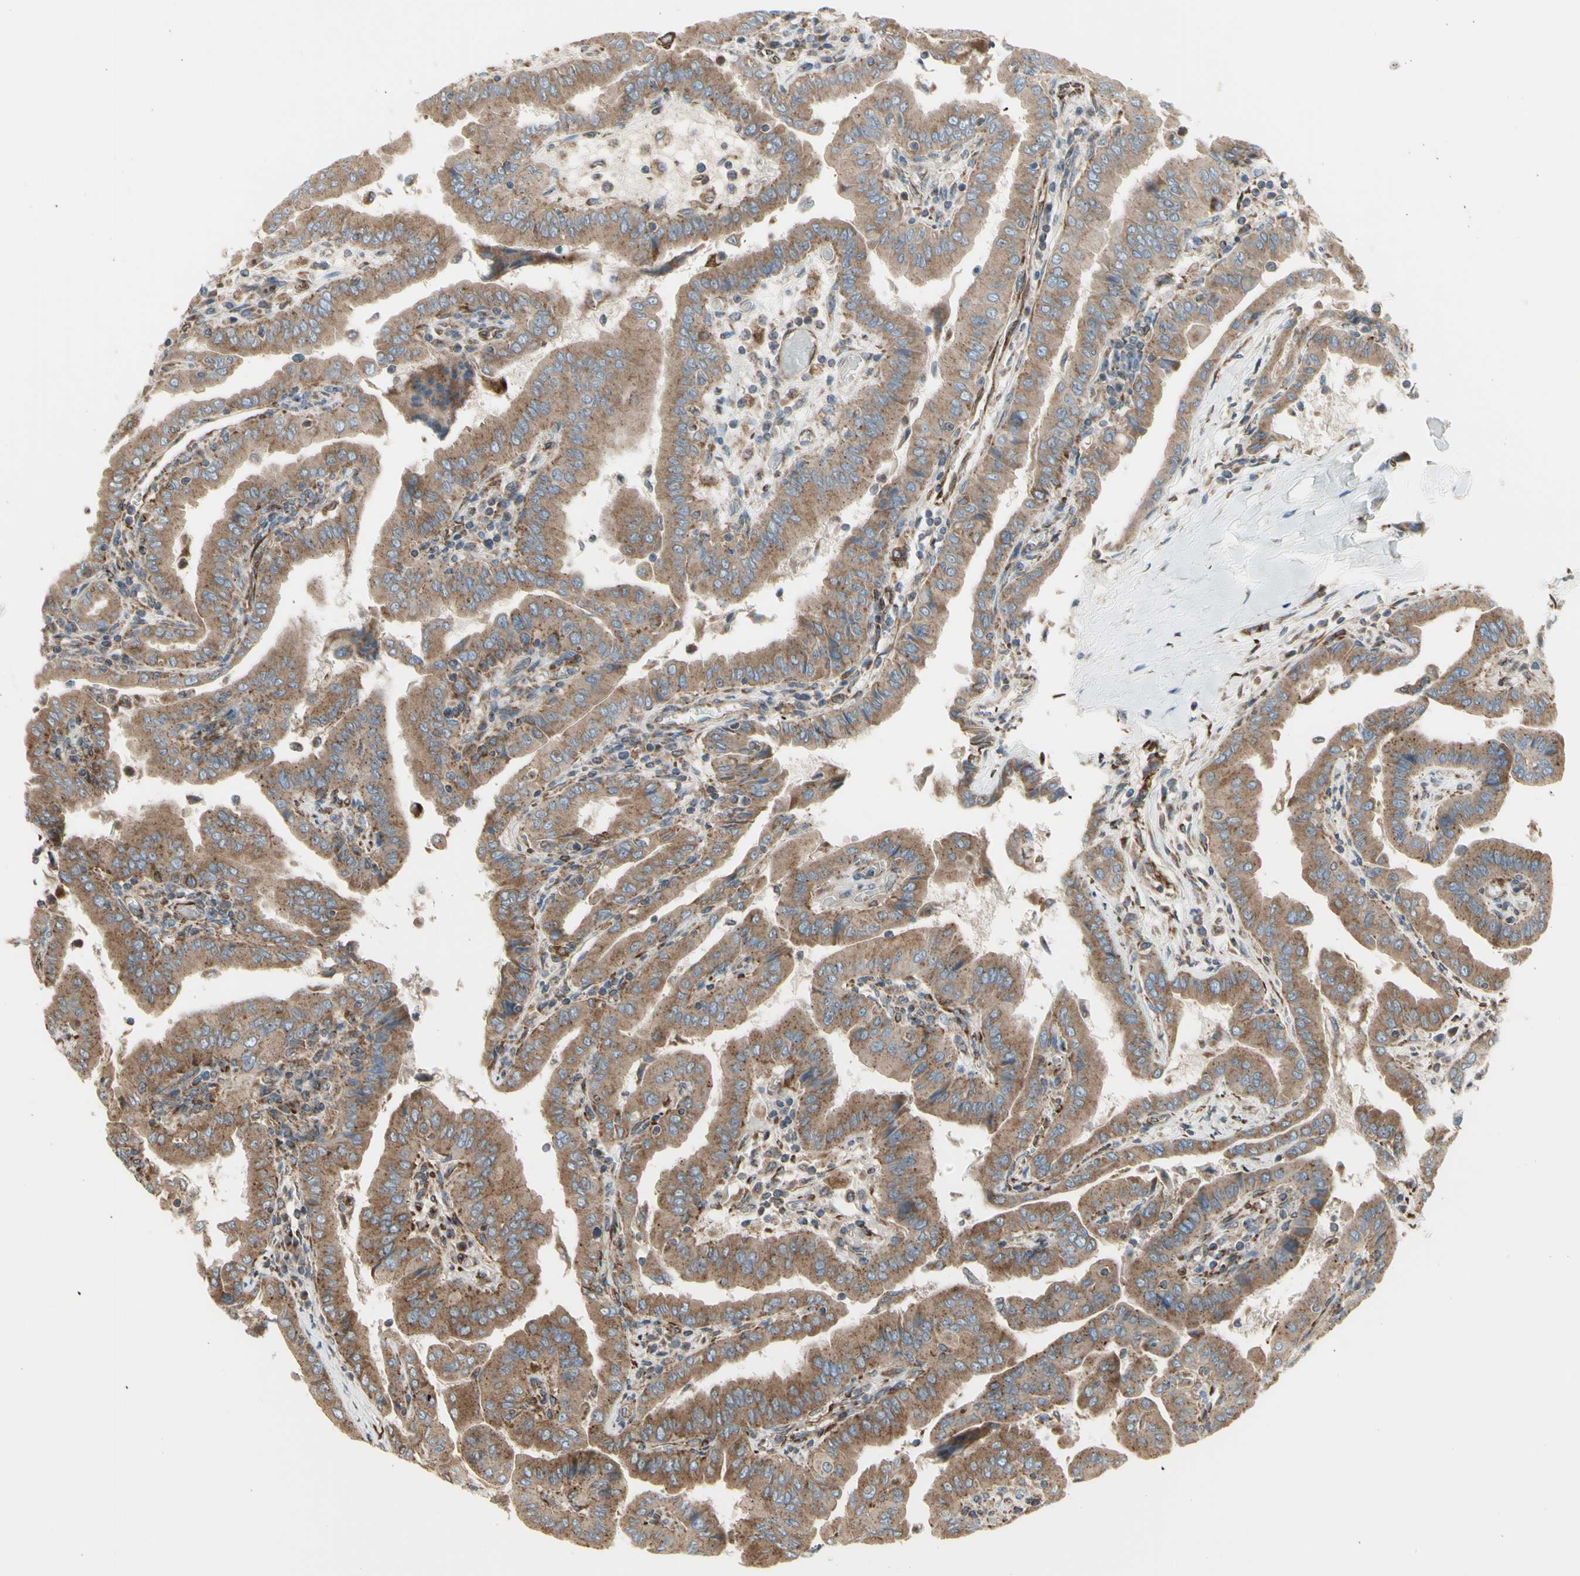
{"staining": {"intensity": "moderate", "quantity": ">75%", "location": "cytoplasmic/membranous"}, "tissue": "thyroid cancer", "cell_type": "Tumor cells", "image_type": "cancer", "snomed": [{"axis": "morphology", "description": "Papillary adenocarcinoma, NOS"}, {"axis": "topography", "description": "Thyroid gland"}], "caption": "Brown immunohistochemical staining in human thyroid papillary adenocarcinoma shows moderate cytoplasmic/membranous positivity in about >75% of tumor cells.", "gene": "SLC39A9", "patient": {"sex": "male", "age": 33}}